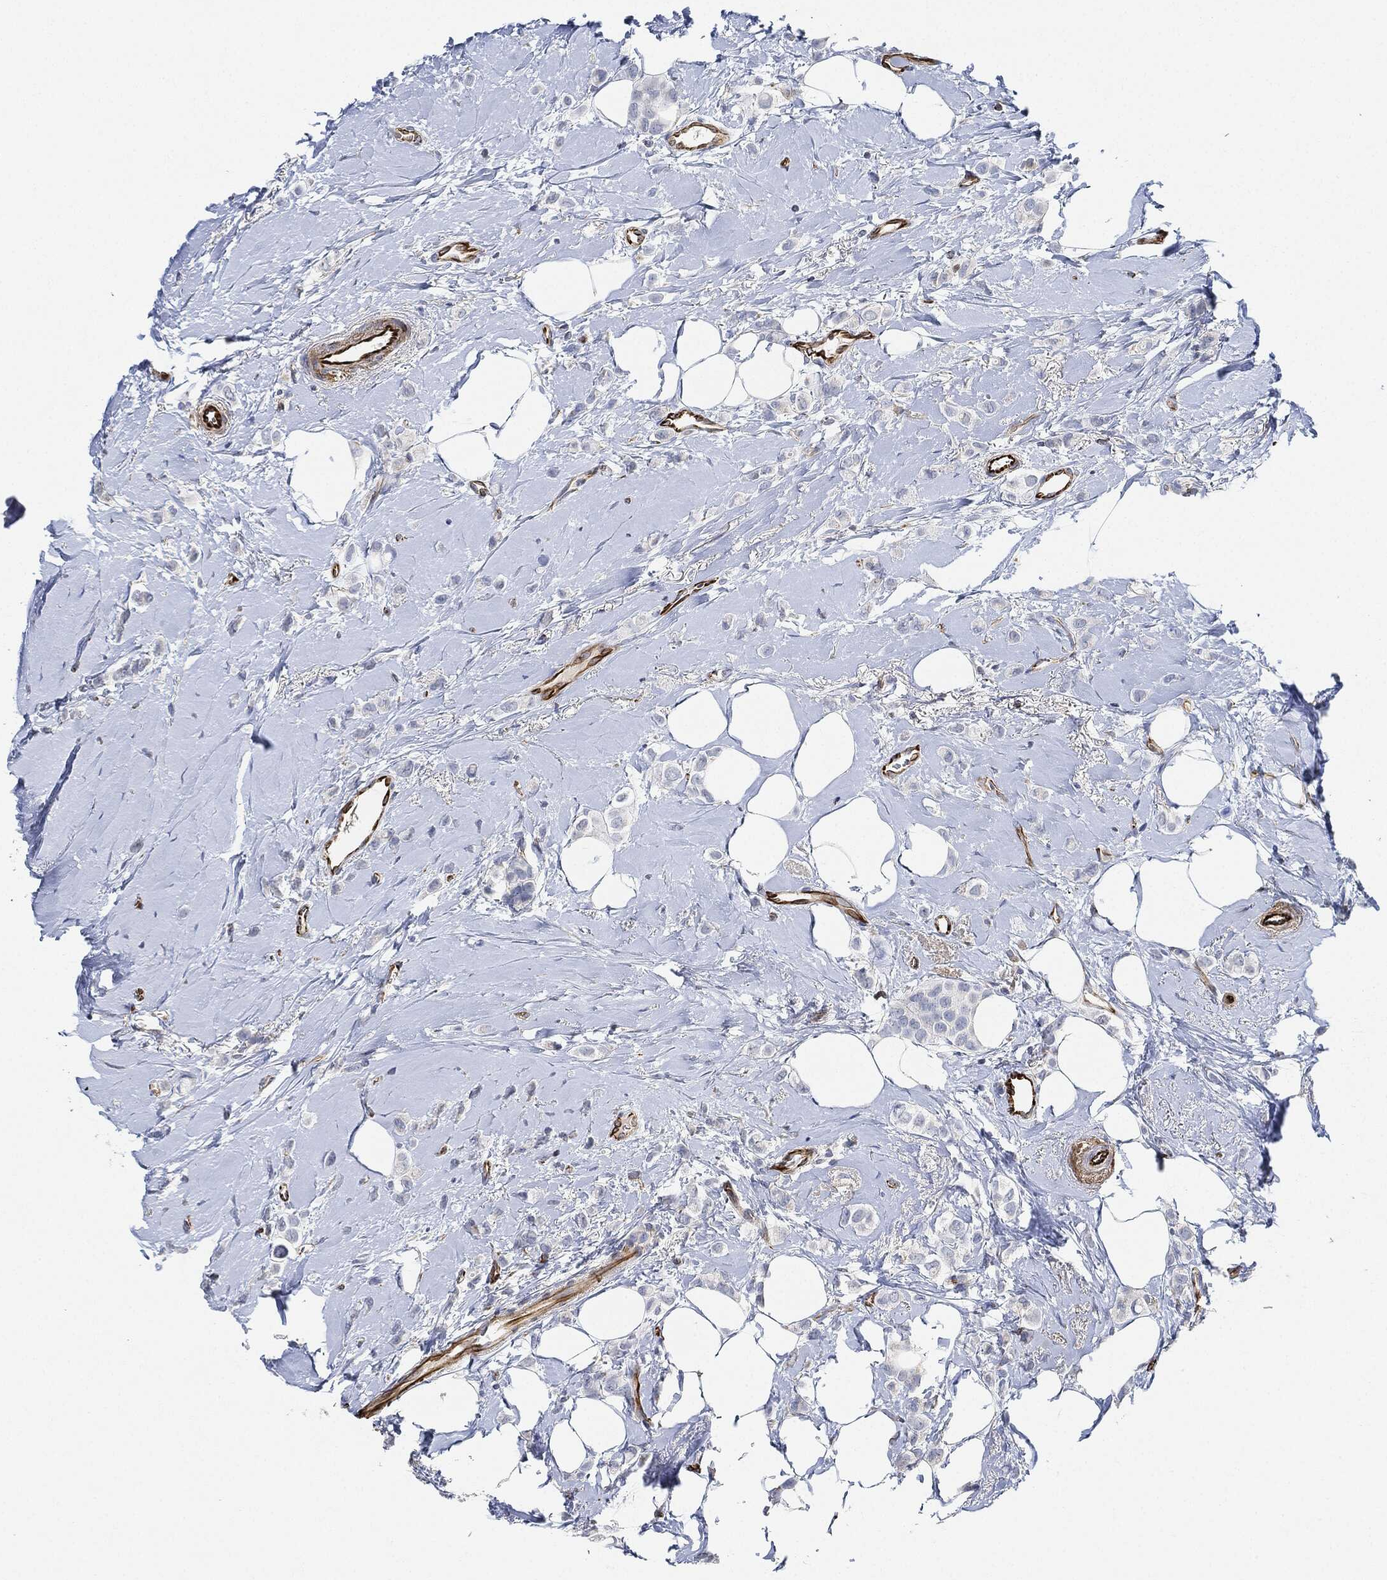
{"staining": {"intensity": "negative", "quantity": "none", "location": "none"}, "tissue": "breast cancer", "cell_type": "Tumor cells", "image_type": "cancer", "snomed": [{"axis": "morphology", "description": "Lobular carcinoma"}, {"axis": "topography", "description": "Breast"}], "caption": "Immunohistochemistry histopathology image of neoplastic tissue: human breast cancer (lobular carcinoma) stained with DAB (3,3'-diaminobenzidine) shows no significant protein positivity in tumor cells.", "gene": "THSD1", "patient": {"sex": "female", "age": 66}}